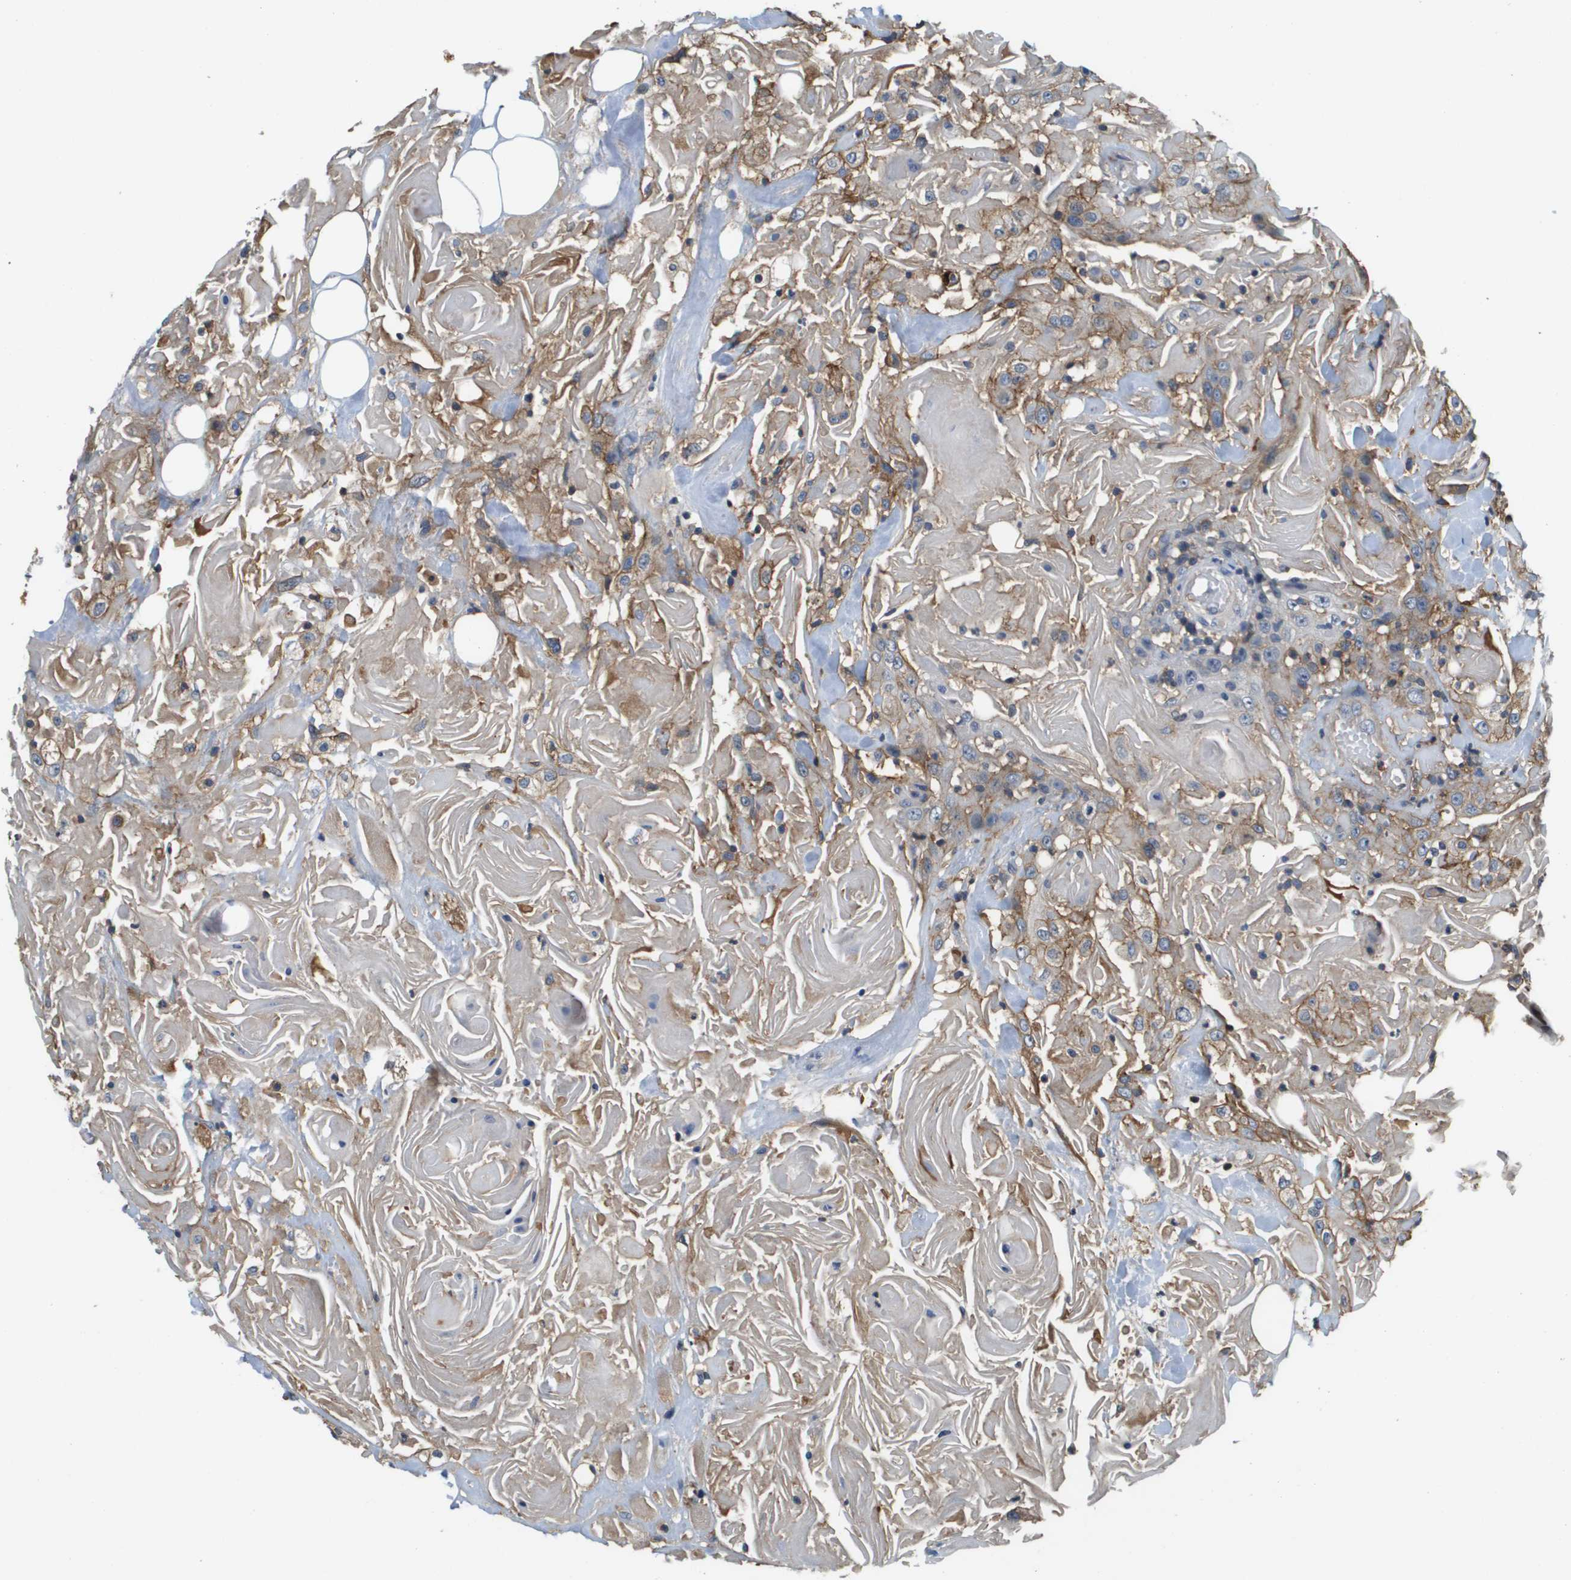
{"staining": {"intensity": "weak", "quantity": ">75%", "location": "cytoplasmic/membranous"}, "tissue": "head and neck cancer", "cell_type": "Tumor cells", "image_type": "cancer", "snomed": [{"axis": "morphology", "description": "Squamous cell carcinoma, NOS"}, {"axis": "topography", "description": "Head-Neck"}], "caption": "A histopathology image of head and neck squamous cell carcinoma stained for a protein demonstrates weak cytoplasmic/membranous brown staining in tumor cells.", "gene": "SLC16A3", "patient": {"sex": "female", "age": 84}}